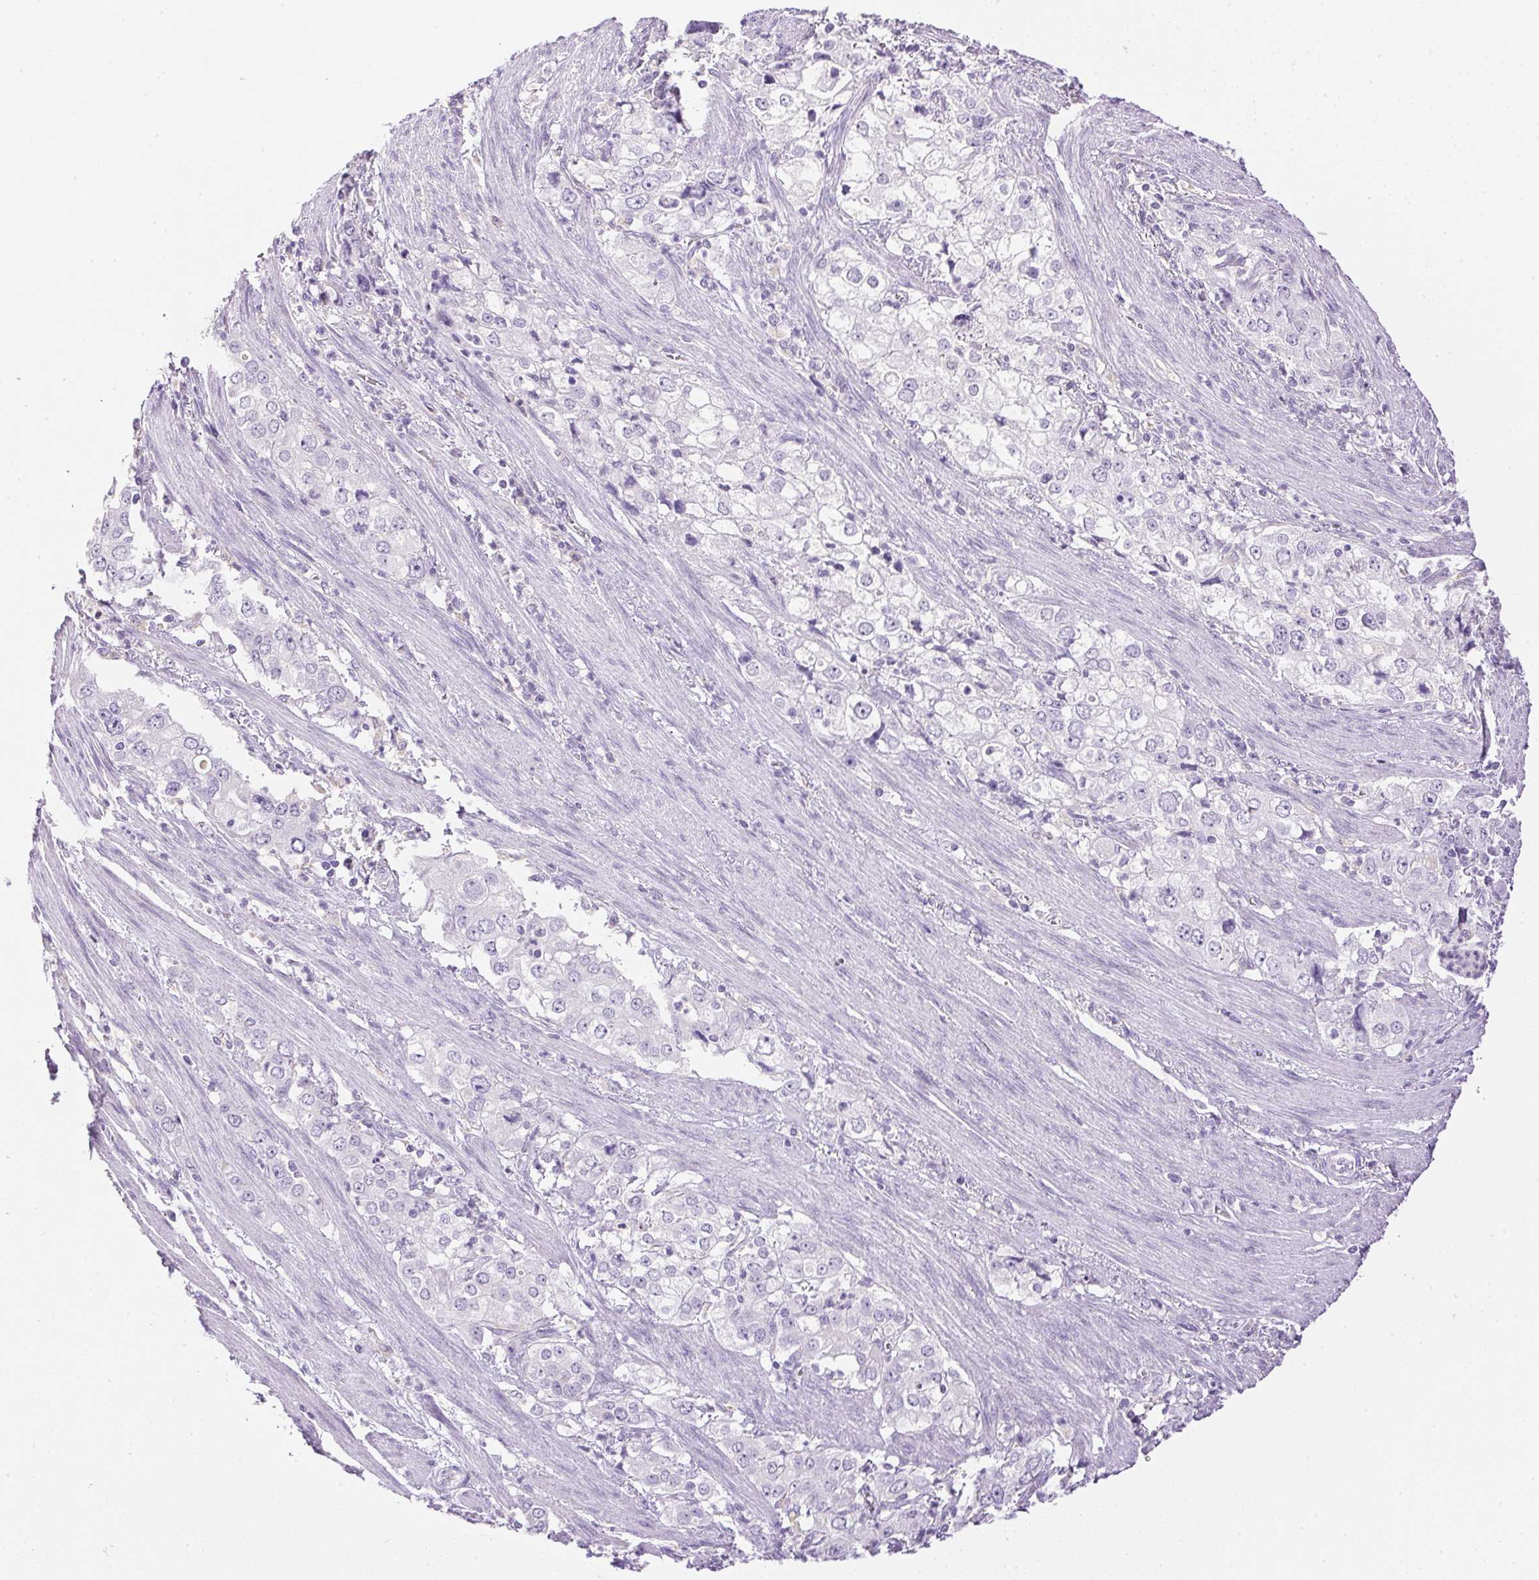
{"staining": {"intensity": "negative", "quantity": "none", "location": "none"}, "tissue": "stomach cancer", "cell_type": "Tumor cells", "image_type": "cancer", "snomed": [{"axis": "morphology", "description": "Adenocarcinoma, NOS"}, {"axis": "topography", "description": "Stomach, upper"}], "caption": "Adenocarcinoma (stomach) was stained to show a protein in brown. There is no significant expression in tumor cells.", "gene": "ATP6V1G3", "patient": {"sex": "male", "age": 75}}